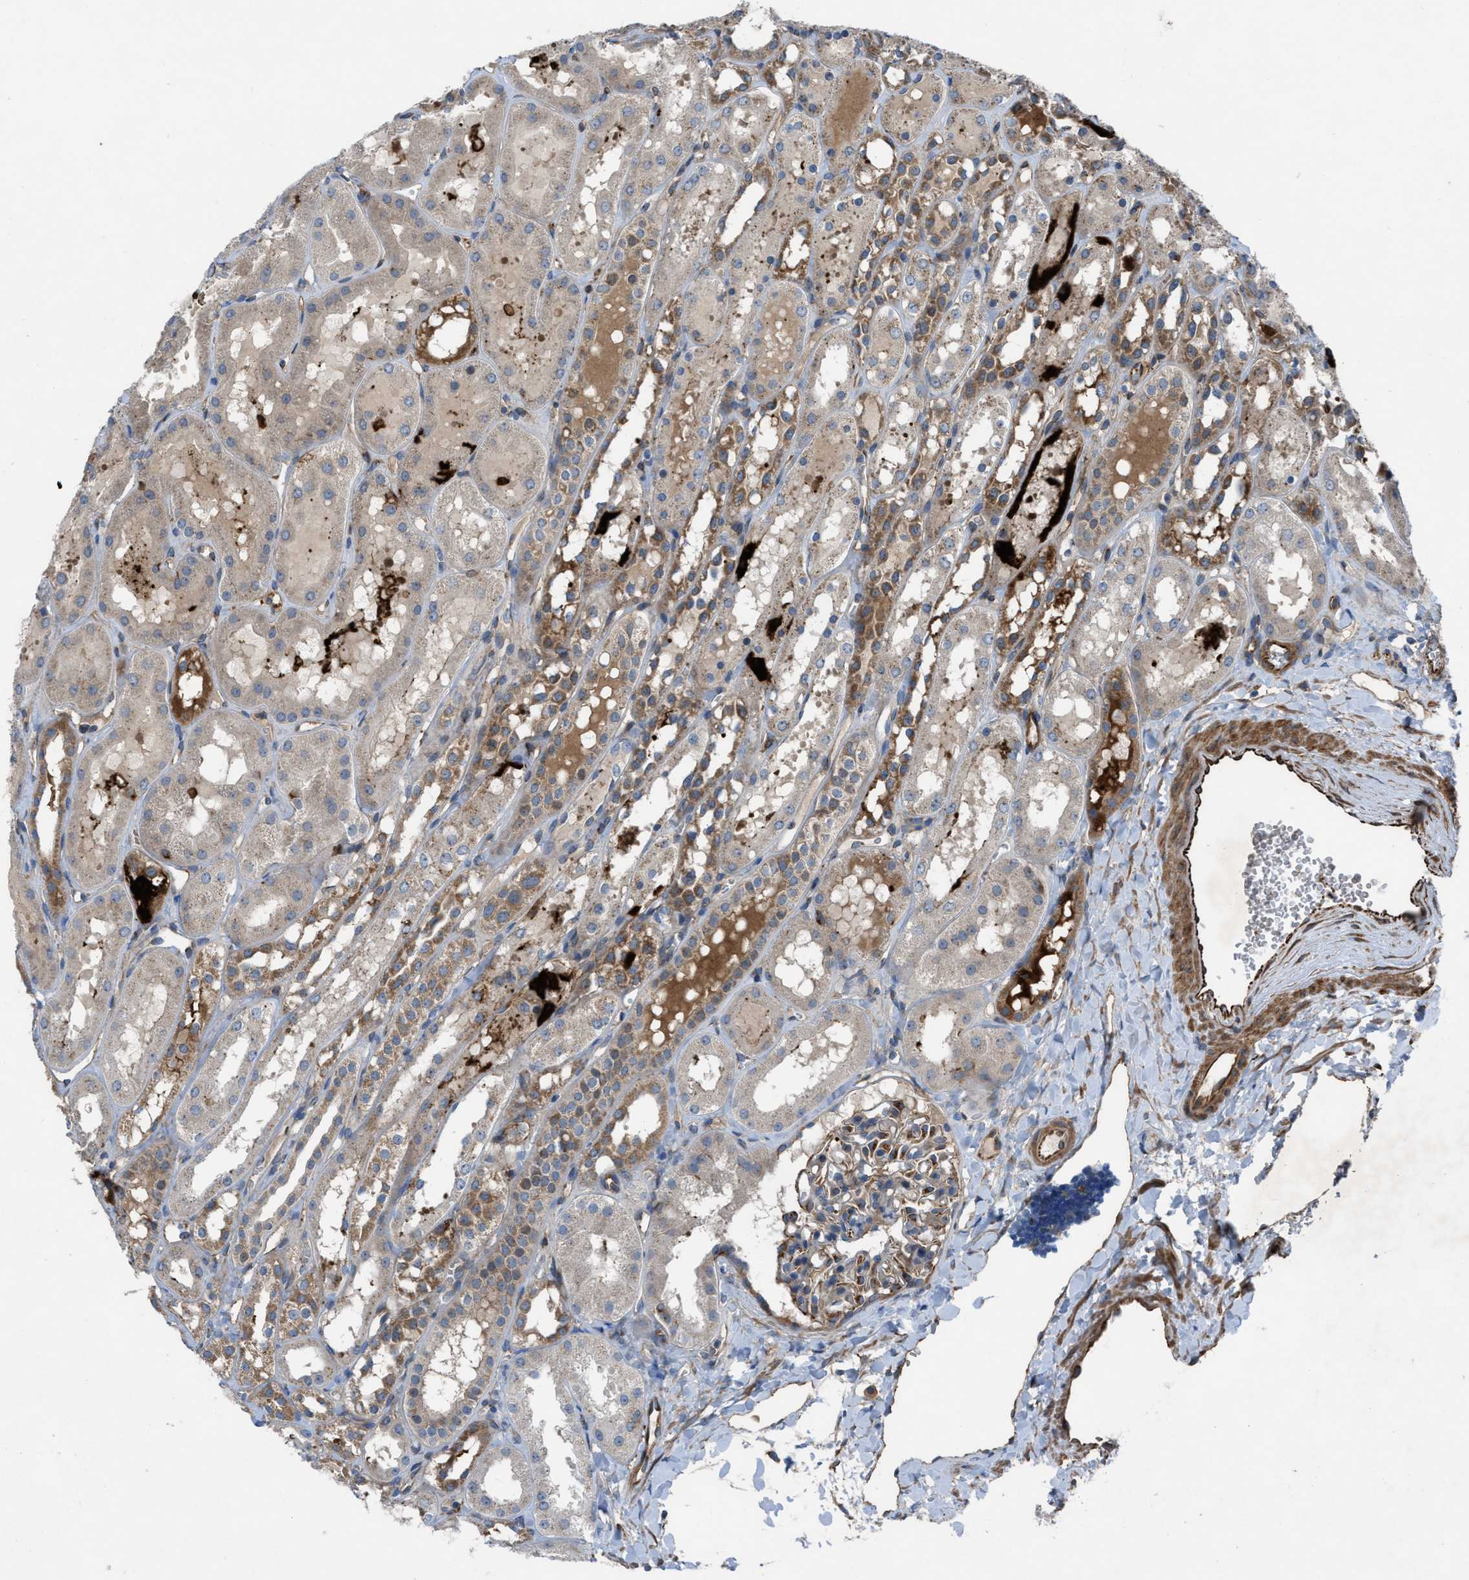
{"staining": {"intensity": "moderate", "quantity": "<25%", "location": "cytoplasmic/membranous"}, "tissue": "kidney", "cell_type": "Cells in glomeruli", "image_type": "normal", "snomed": [{"axis": "morphology", "description": "Normal tissue, NOS"}, {"axis": "topography", "description": "Kidney"}, {"axis": "topography", "description": "Urinary bladder"}], "caption": "Protein analysis of normal kidney demonstrates moderate cytoplasmic/membranous staining in approximately <25% of cells in glomeruli.", "gene": "SLC6A9", "patient": {"sex": "male", "age": 16}}